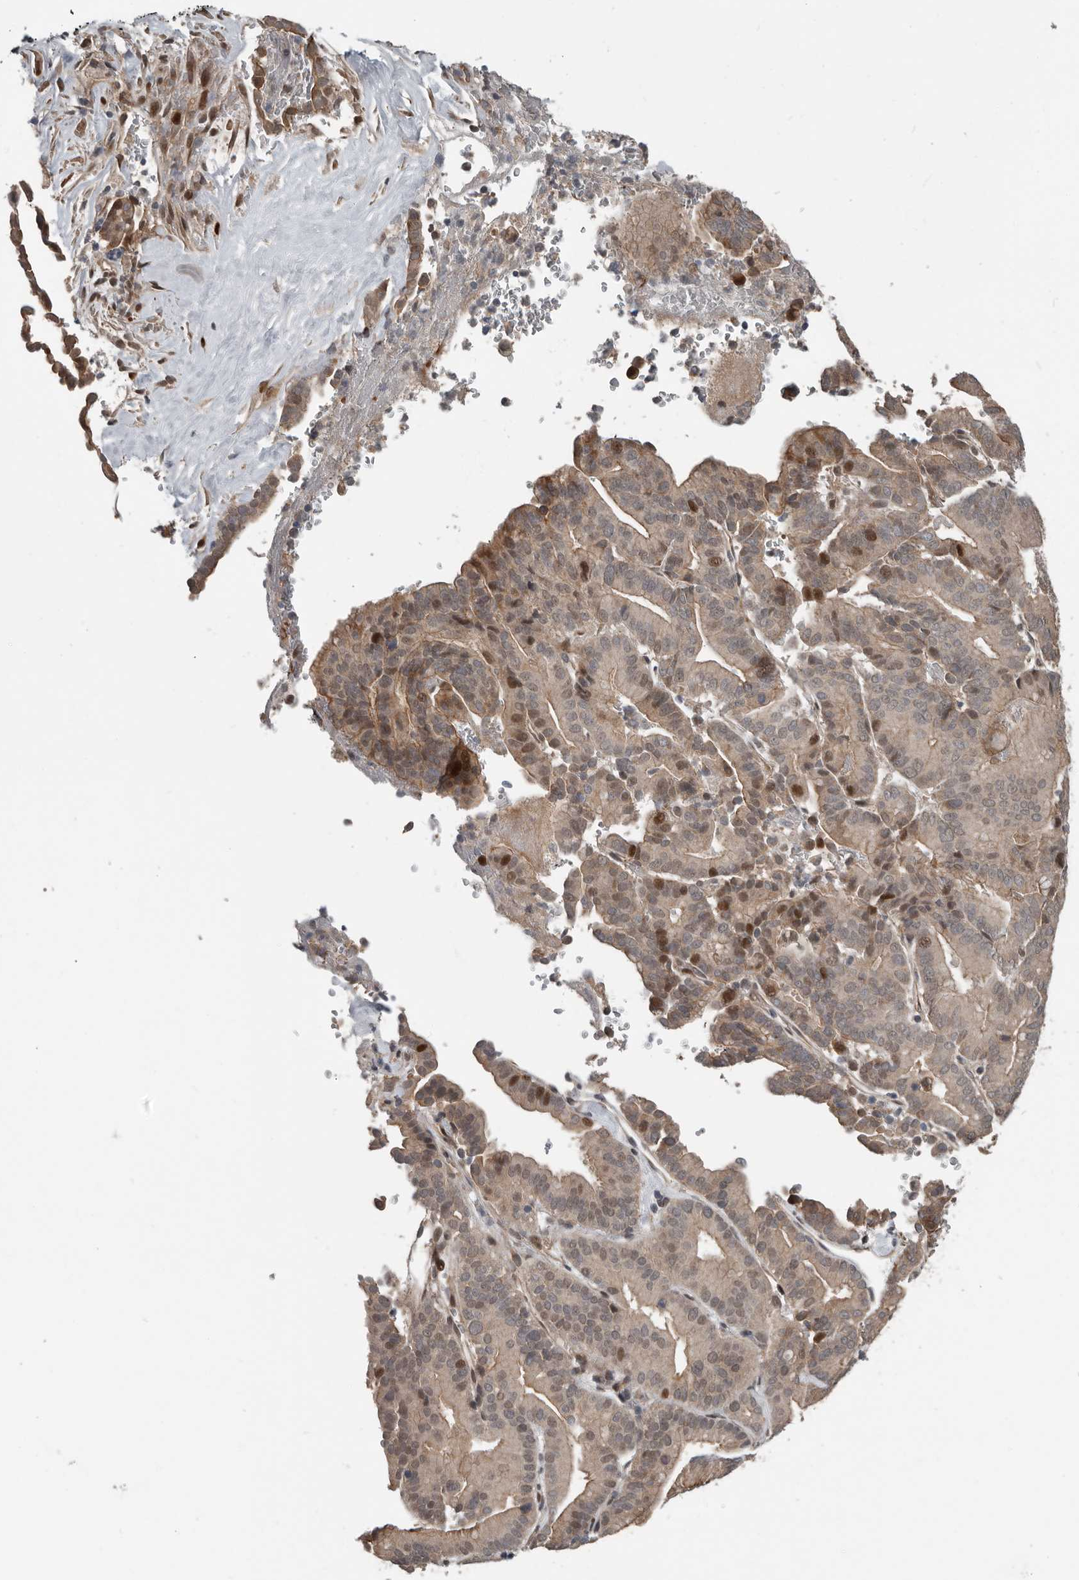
{"staining": {"intensity": "moderate", "quantity": ">75%", "location": "cytoplasmic/membranous,nuclear"}, "tissue": "liver cancer", "cell_type": "Tumor cells", "image_type": "cancer", "snomed": [{"axis": "morphology", "description": "Cholangiocarcinoma"}, {"axis": "topography", "description": "Liver"}], "caption": "An immunohistochemistry (IHC) image of tumor tissue is shown. Protein staining in brown shows moderate cytoplasmic/membranous and nuclear positivity in liver cancer (cholangiocarcinoma) within tumor cells.", "gene": "YOD1", "patient": {"sex": "female", "age": 75}}